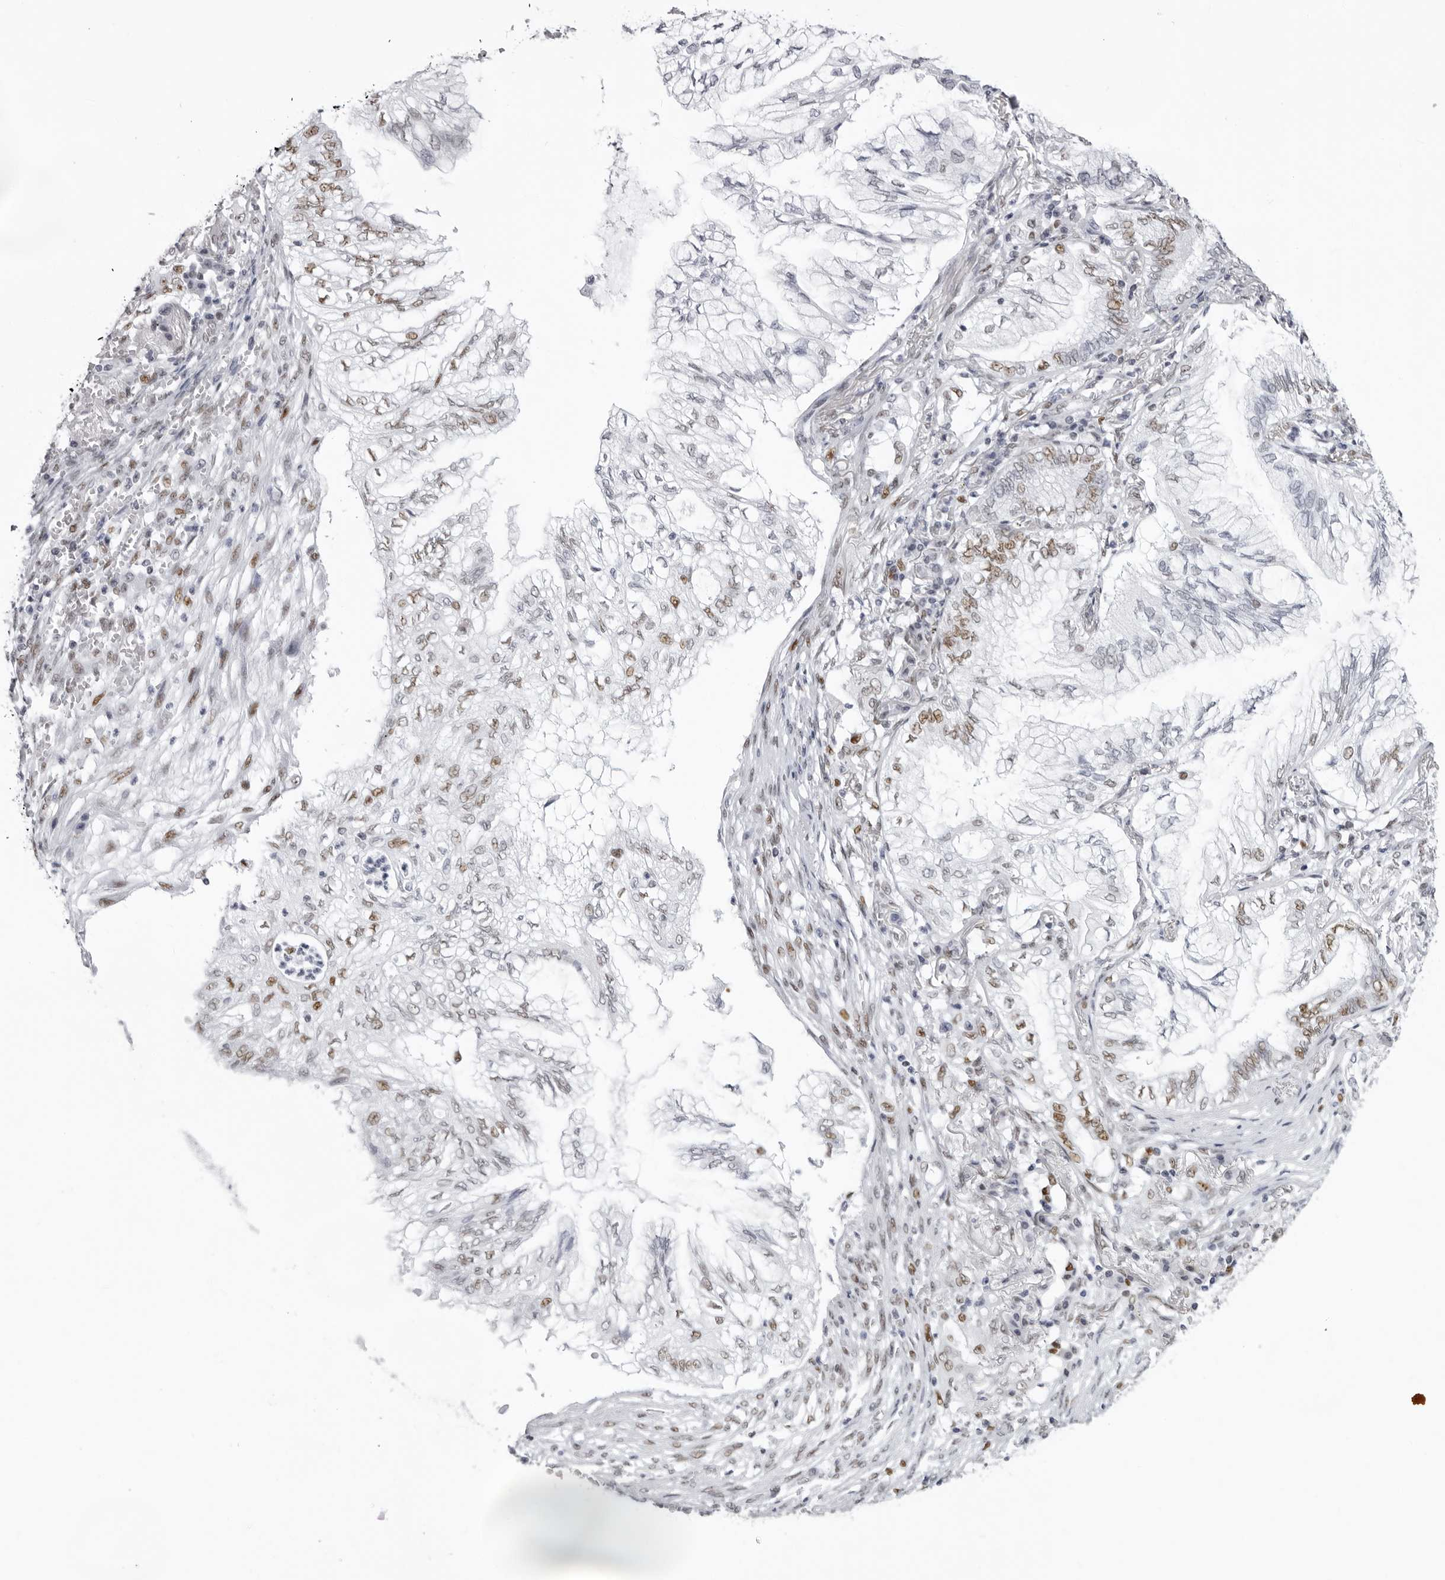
{"staining": {"intensity": "moderate", "quantity": "<25%", "location": "nuclear"}, "tissue": "lung cancer", "cell_type": "Tumor cells", "image_type": "cancer", "snomed": [{"axis": "morphology", "description": "Adenocarcinoma, NOS"}, {"axis": "topography", "description": "Lung"}], "caption": "Immunohistochemical staining of human adenocarcinoma (lung) reveals moderate nuclear protein expression in approximately <25% of tumor cells.", "gene": "IRF2BP2", "patient": {"sex": "female", "age": 70}}